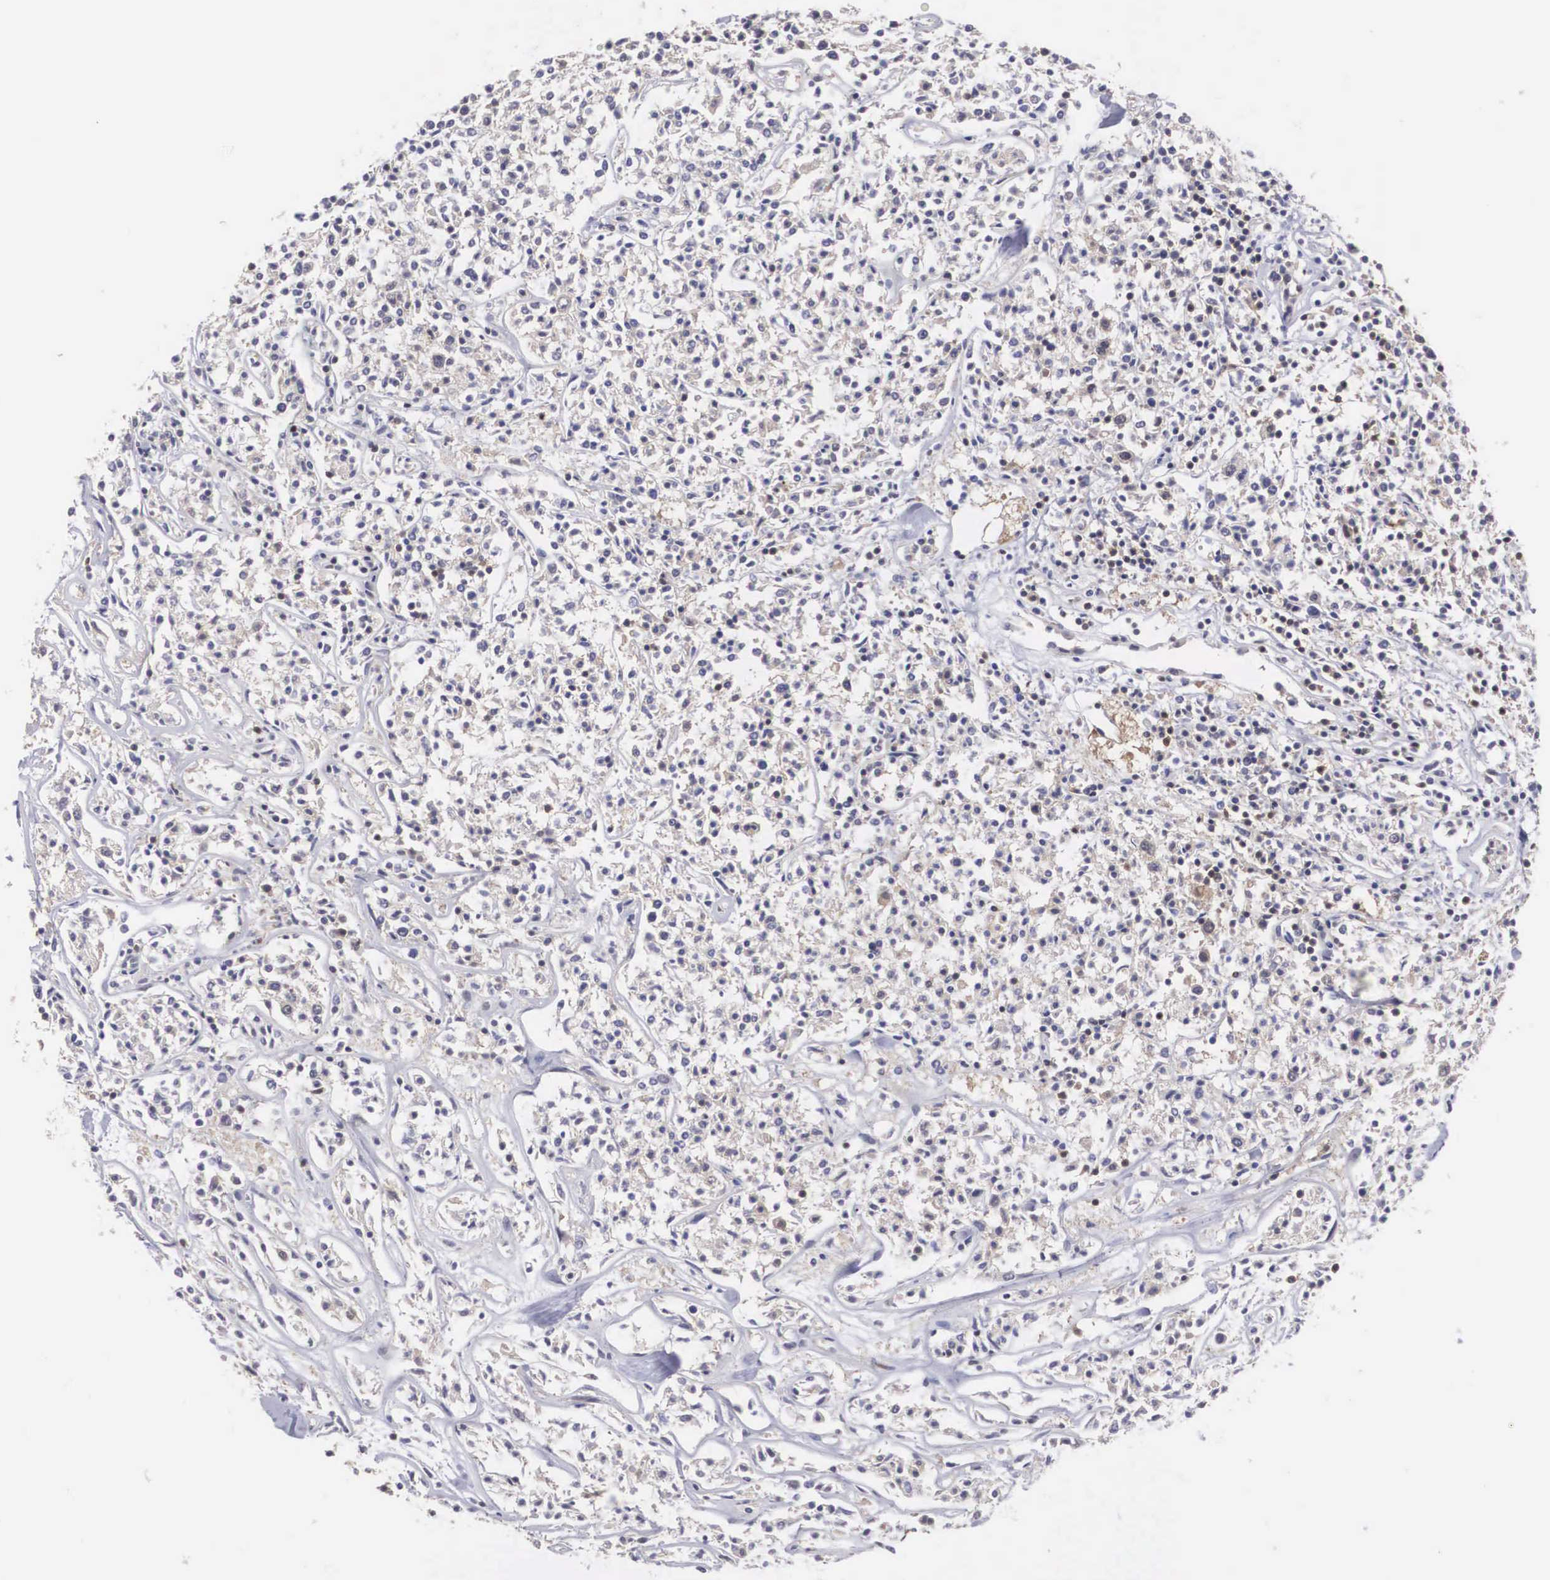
{"staining": {"intensity": "weak", "quantity": "25%-75%", "location": "cytoplasmic/membranous"}, "tissue": "lymphoma", "cell_type": "Tumor cells", "image_type": "cancer", "snomed": [{"axis": "morphology", "description": "Malignant lymphoma, non-Hodgkin's type, Low grade"}, {"axis": "topography", "description": "Small intestine"}], "caption": "A photomicrograph showing weak cytoplasmic/membranous staining in approximately 25%-75% of tumor cells in lymphoma, as visualized by brown immunohistochemical staining.", "gene": "ADSL", "patient": {"sex": "female", "age": 59}}